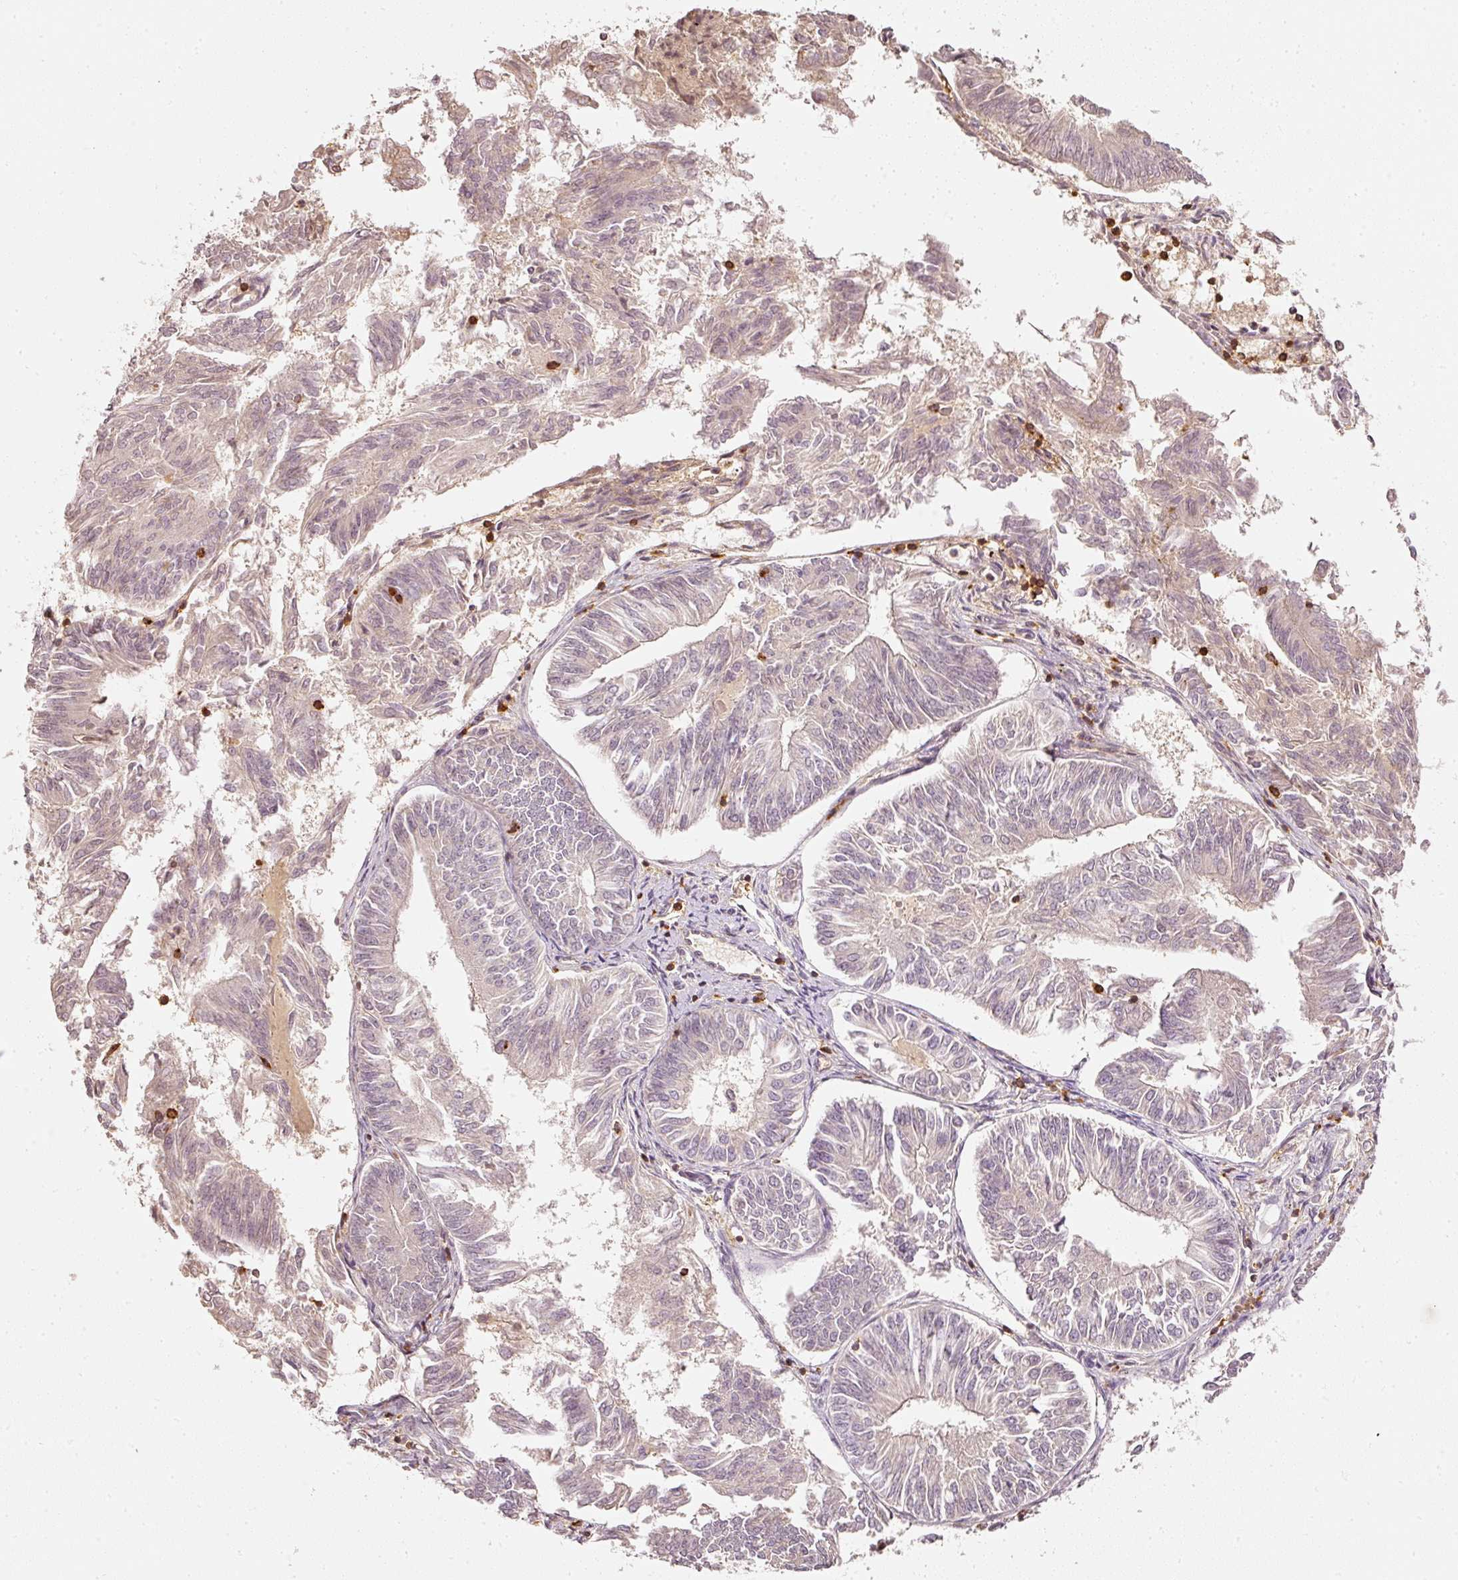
{"staining": {"intensity": "negative", "quantity": "none", "location": "none"}, "tissue": "endometrial cancer", "cell_type": "Tumor cells", "image_type": "cancer", "snomed": [{"axis": "morphology", "description": "Adenocarcinoma, NOS"}, {"axis": "topography", "description": "Endometrium"}], "caption": "Histopathology image shows no significant protein expression in tumor cells of endometrial adenocarcinoma.", "gene": "EVL", "patient": {"sex": "female", "age": 58}}